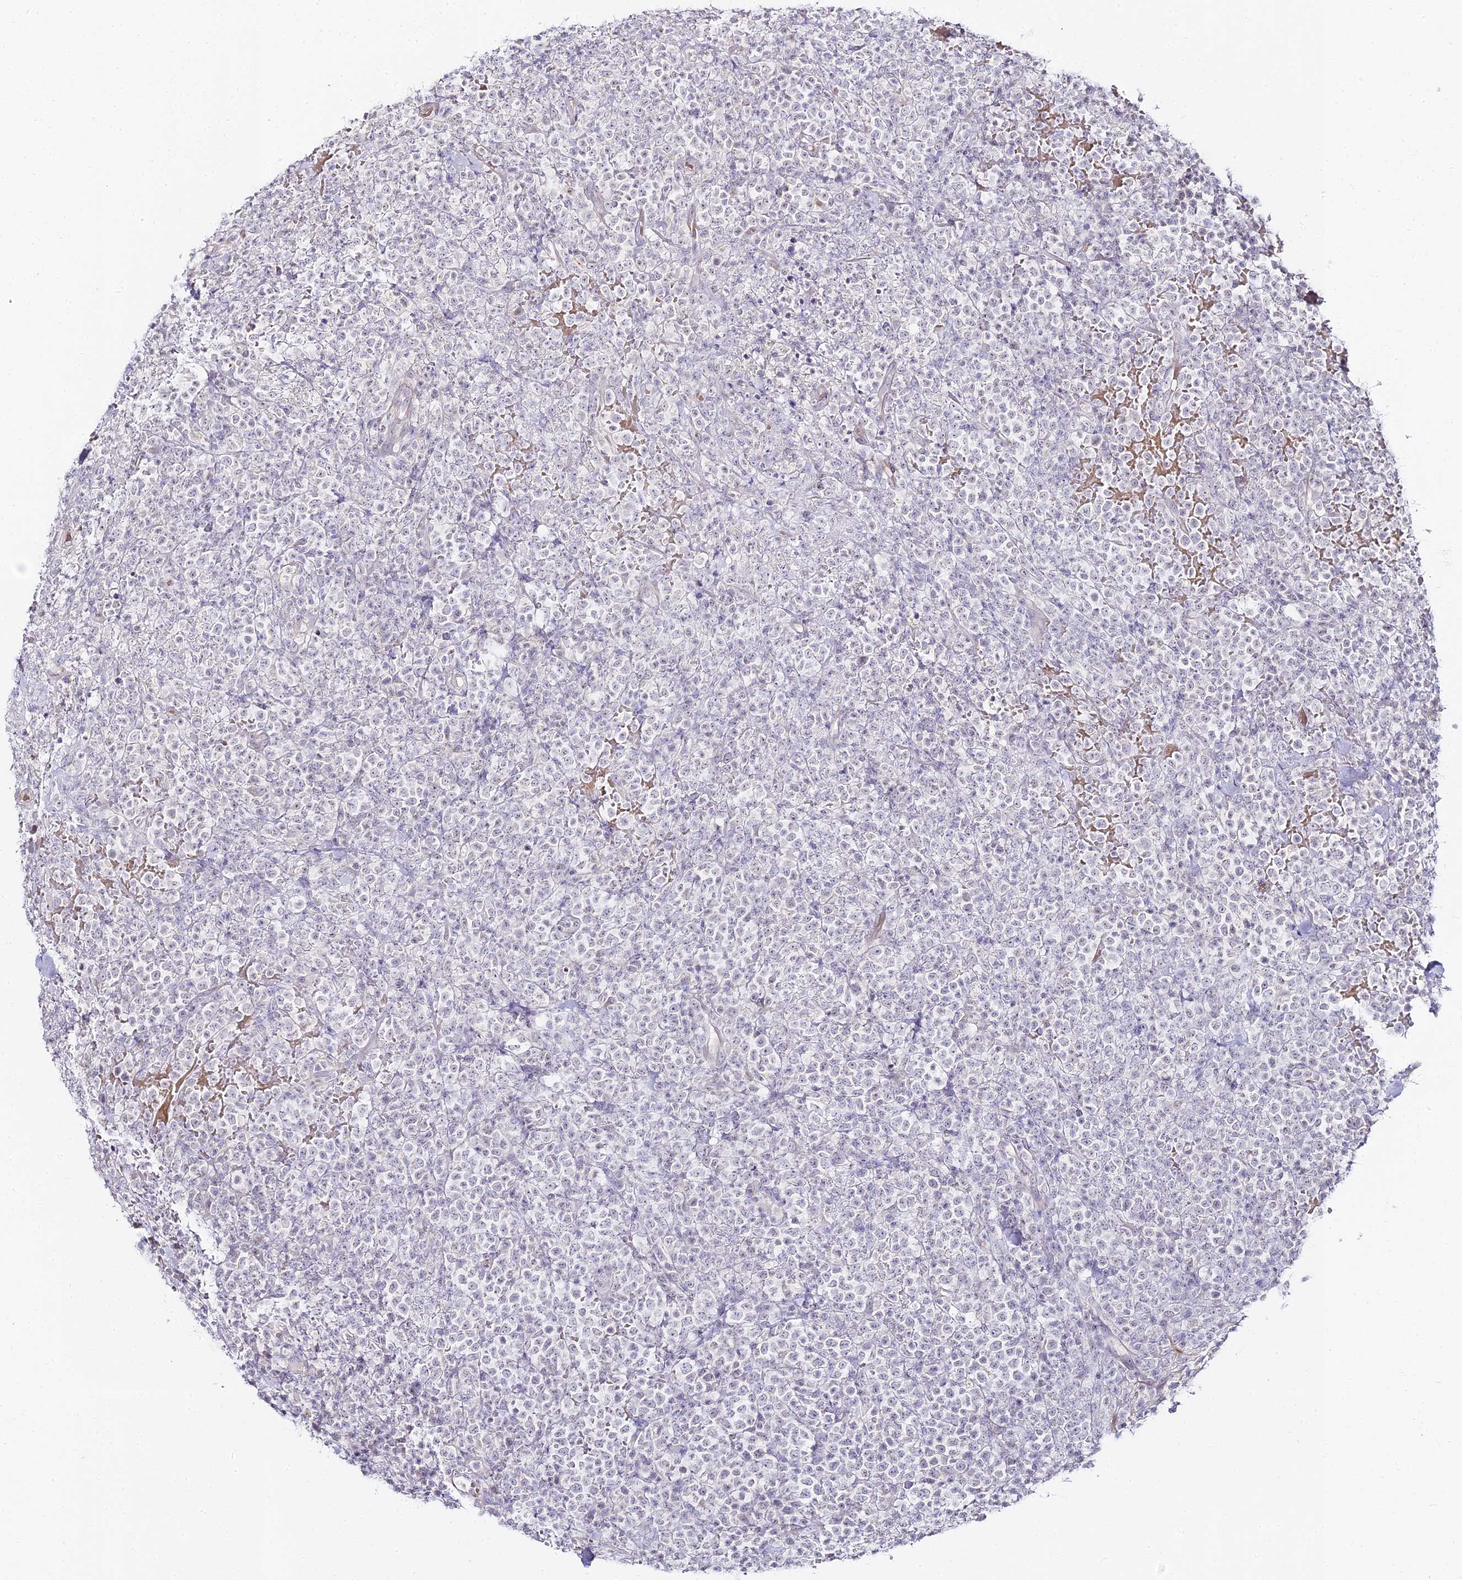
{"staining": {"intensity": "negative", "quantity": "none", "location": "none"}, "tissue": "lymphoma", "cell_type": "Tumor cells", "image_type": "cancer", "snomed": [{"axis": "morphology", "description": "Malignant lymphoma, non-Hodgkin's type, High grade"}, {"axis": "topography", "description": "Colon"}], "caption": "Image shows no protein positivity in tumor cells of lymphoma tissue.", "gene": "ALPG", "patient": {"sex": "female", "age": 53}}